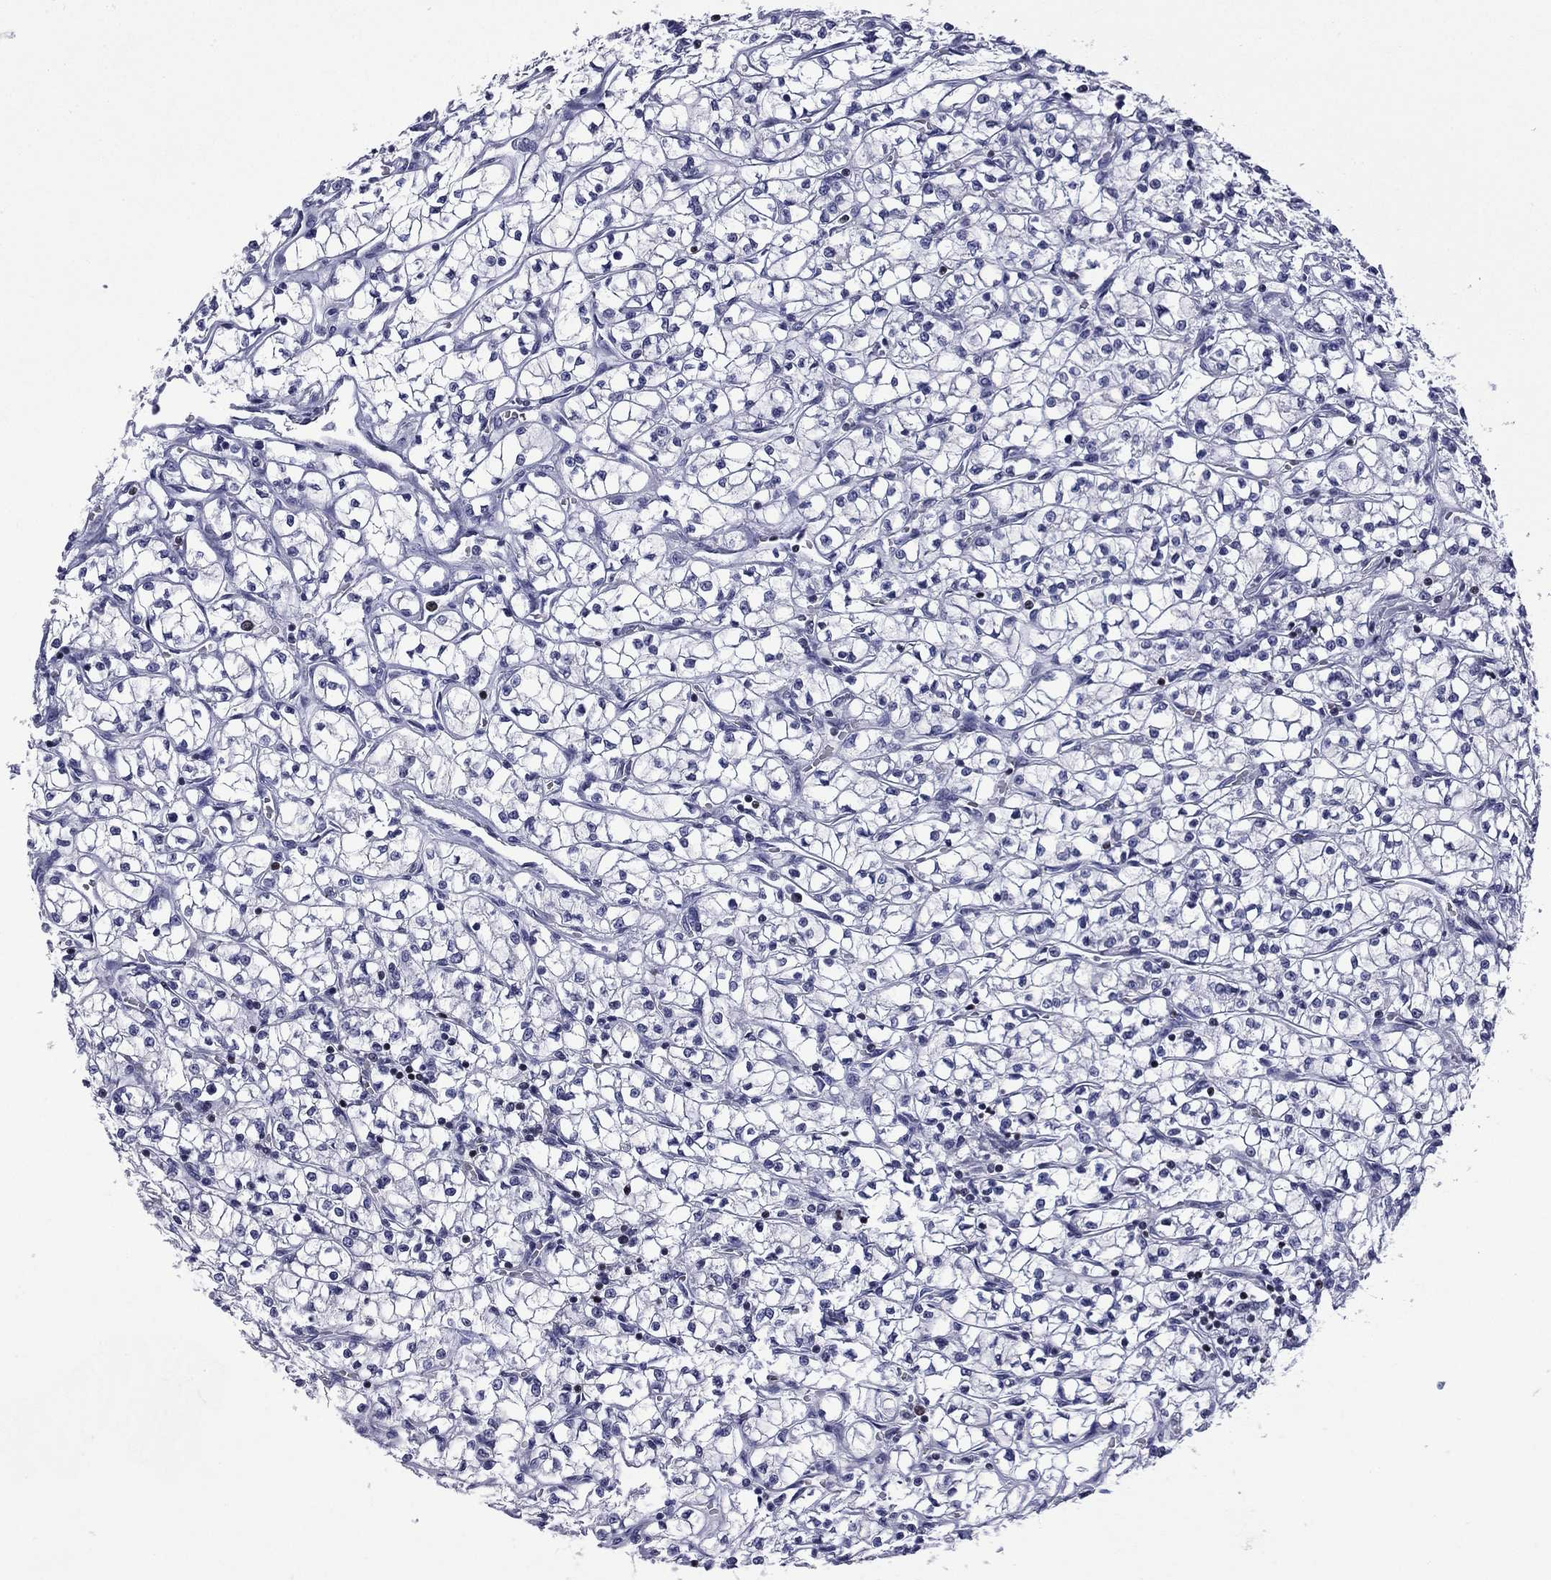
{"staining": {"intensity": "negative", "quantity": "none", "location": "none"}, "tissue": "renal cancer", "cell_type": "Tumor cells", "image_type": "cancer", "snomed": [{"axis": "morphology", "description": "Adenocarcinoma, NOS"}, {"axis": "topography", "description": "Kidney"}], "caption": "This is an immunohistochemistry micrograph of human renal cancer (adenocarcinoma). There is no positivity in tumor cells.", "gene": "IKZF3", "patient": {"sex": "female", "age": 64}}